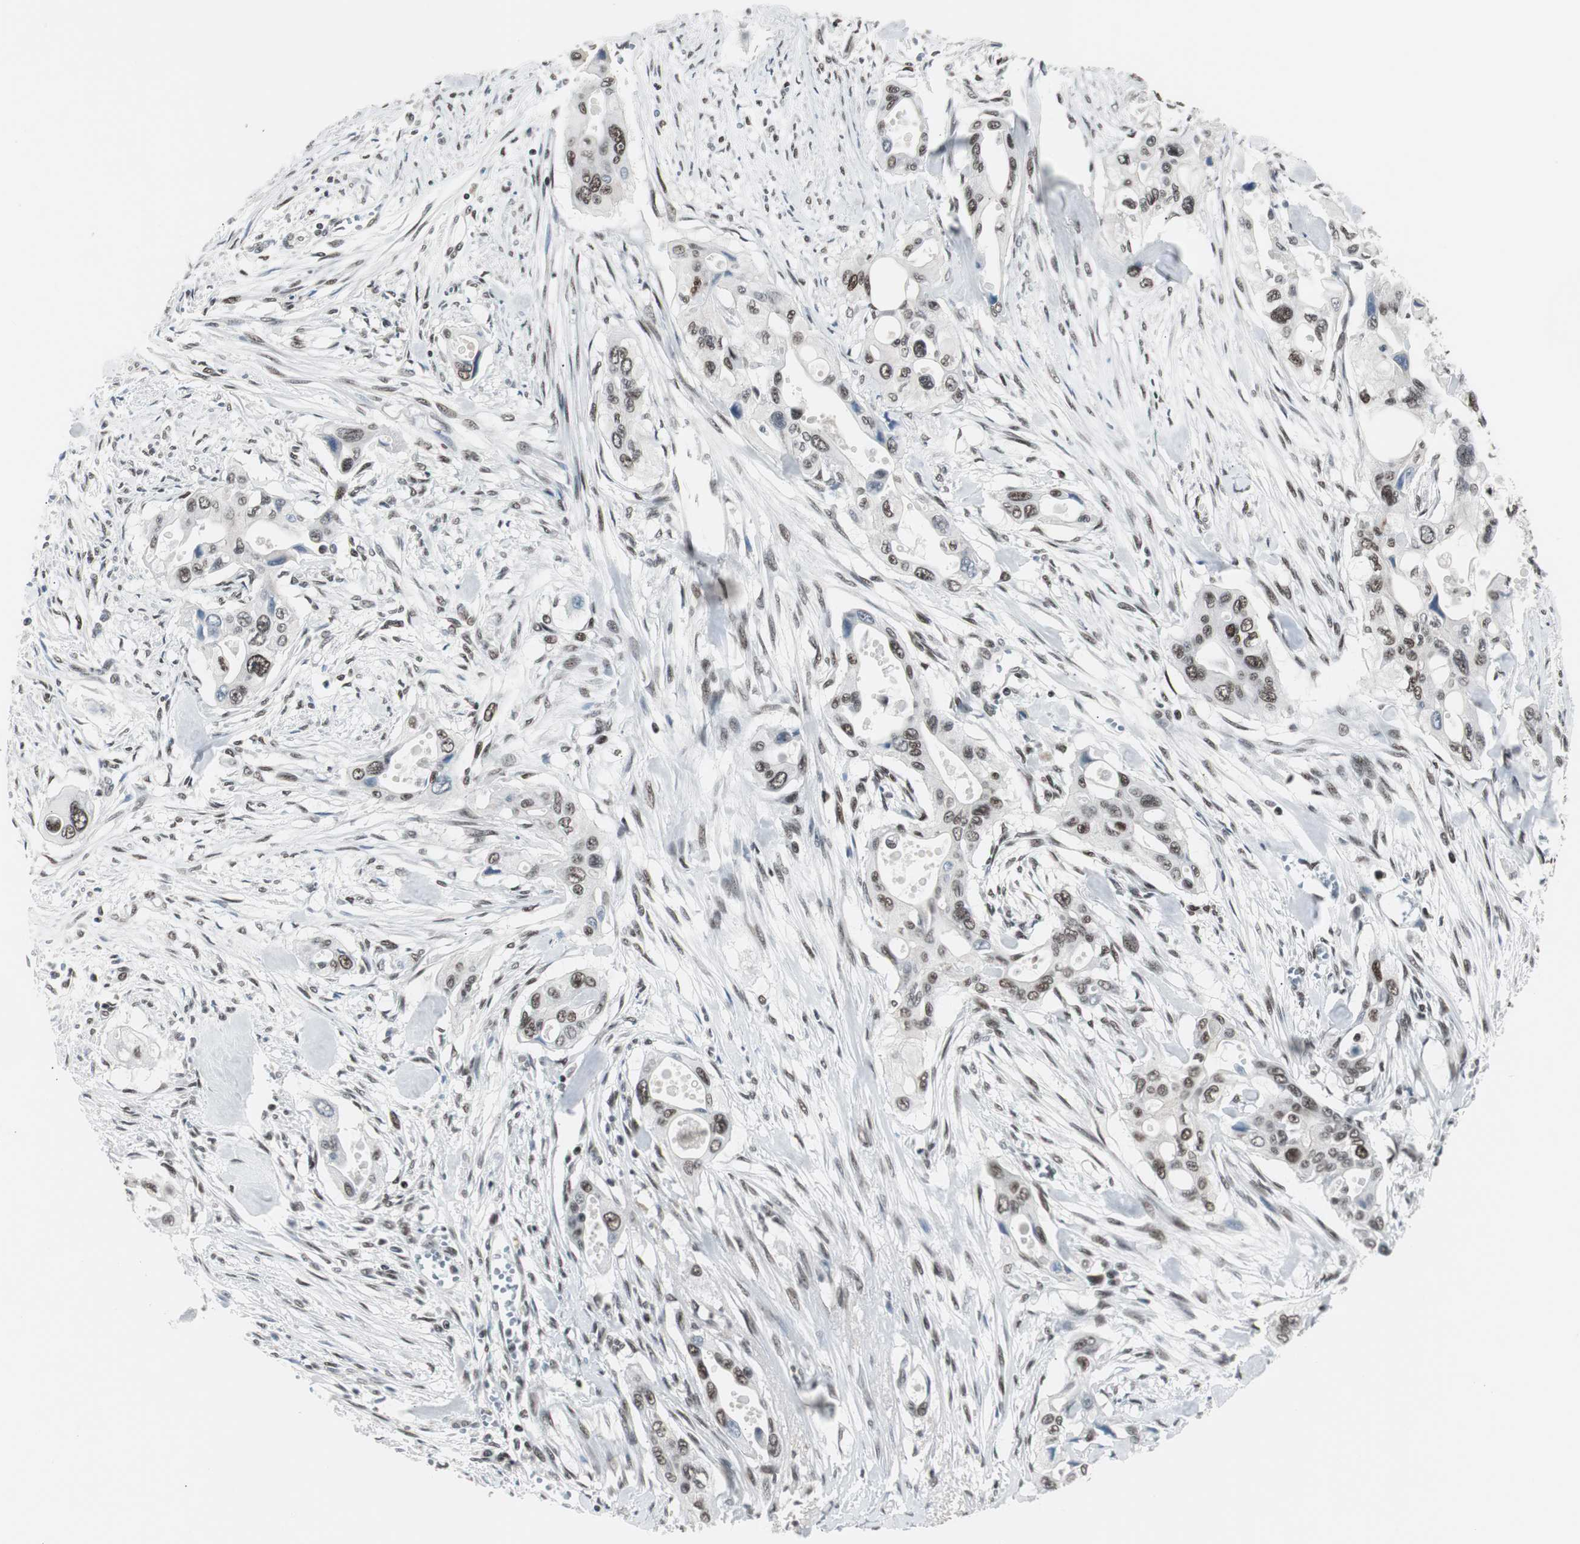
{"staining": {"intensity": "moderate", "quantity": ">75%", "location": "nuclear"}, "tissue": "pancreatic cancer", "cell_type": "Tumor cells", "image_type": "cancer", "snomed": [{"axis": "morphology", "description": "Adenocarcinoma, NOS"}, {"axis": "topography", "description": "Pancreas"}], "caption": "Tumor cells exhibit medium levels of moderate nuclear positivity in approximately >75% of cells in adenocarcinoma (pancreatic). The staining is performed using DAB brown chromogen to label protein expression. The nuclei are counter-stained blue using hematoxylin.", "gene": "XRCC1", "patient": {"sex": "male", "age": 77}}